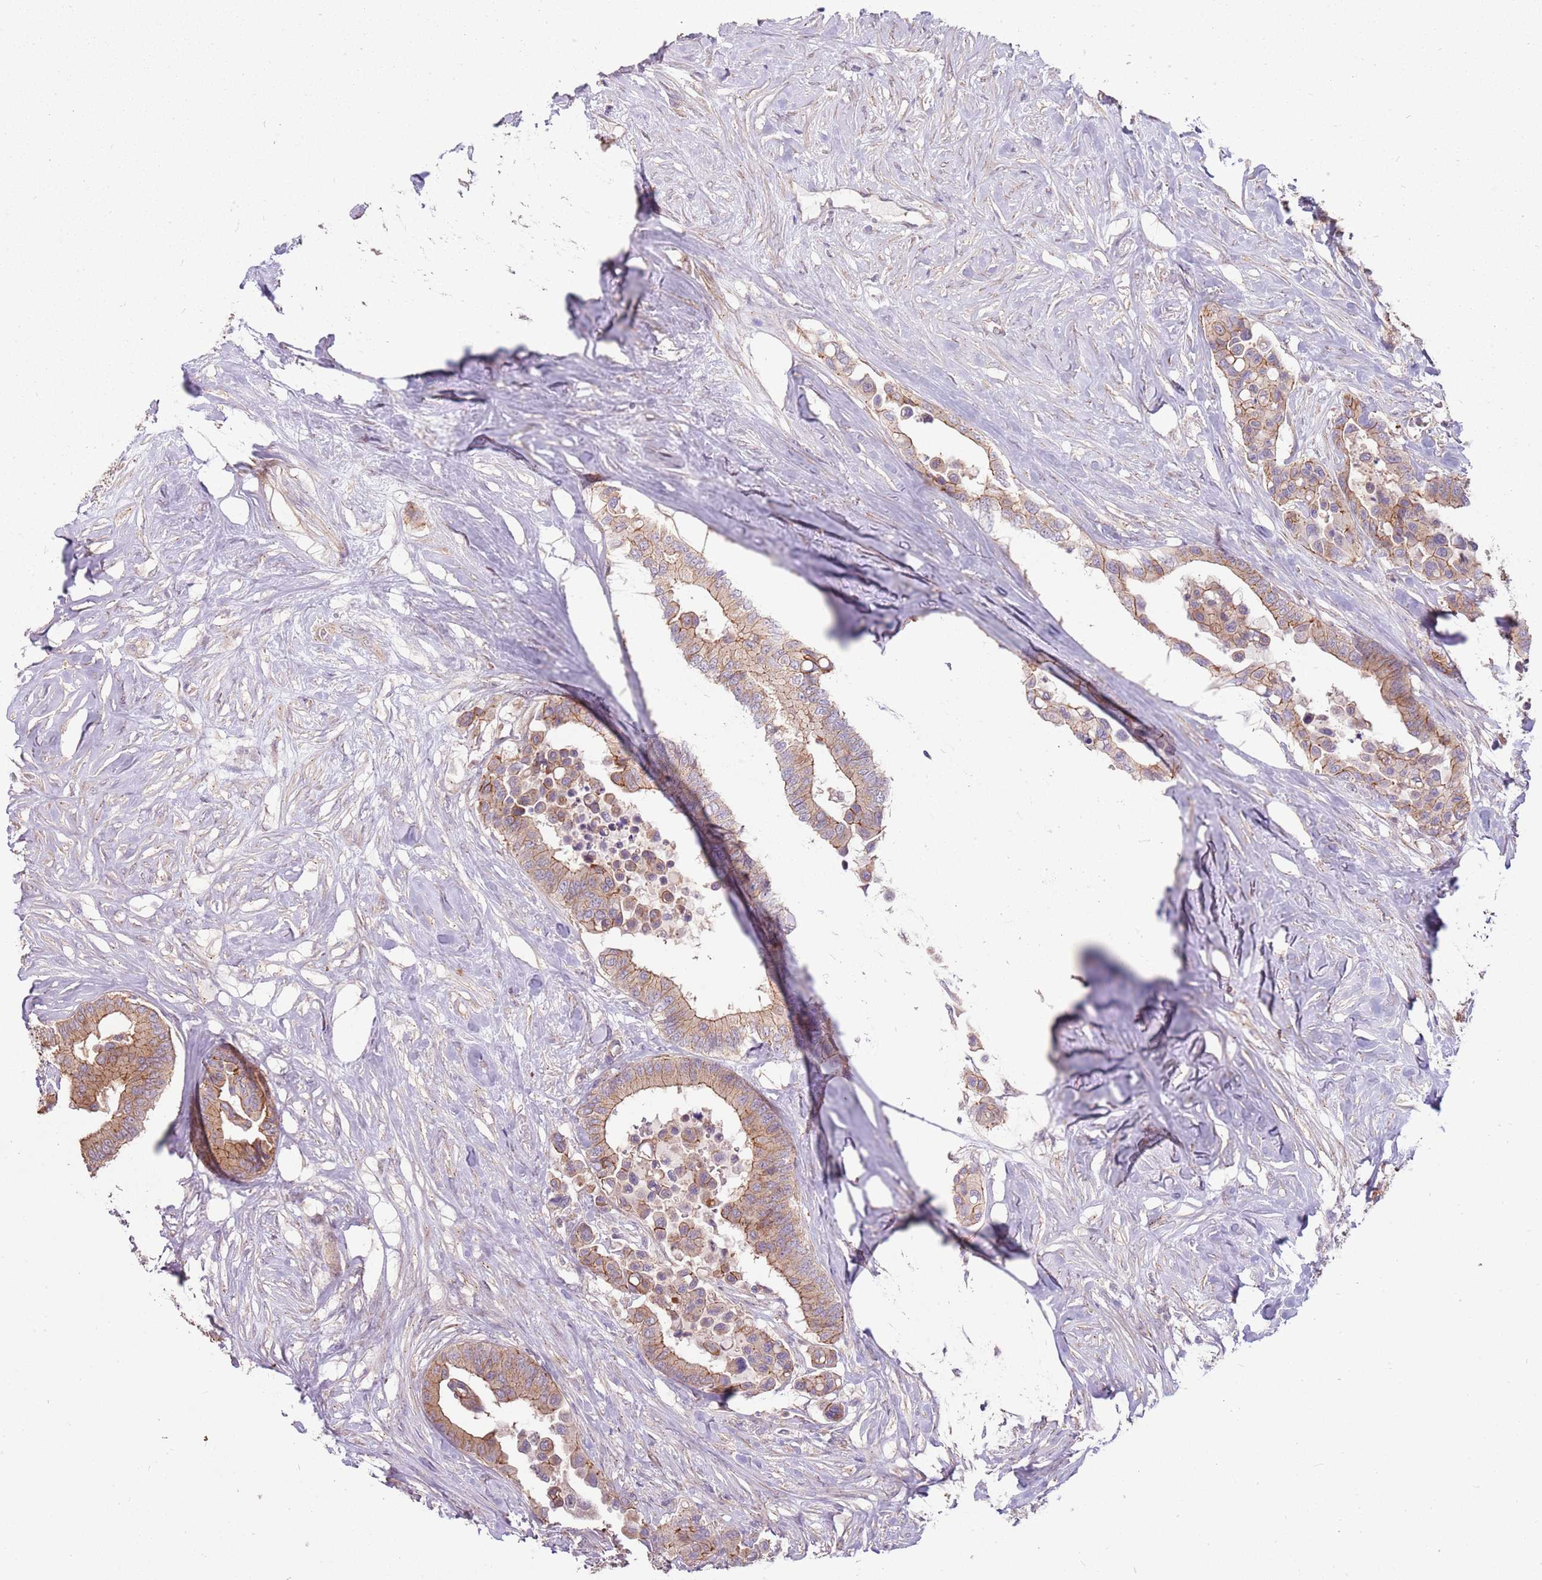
{"staining": {"intensity": "moderate", "quantity": ">75%", "location": "cytoplasmic/membranous"}, "tissue": "colorectal cancer", "cell_type": "Tumor cells", "image_type": "cancer", "snomed": [{"axis": "morphology", "description": "Normal tissue, NOS"}, {"axis": "morphology", "description": "Adenocarcinoma, NOS"}, {"axis": "topography", "description": "Colon"}], "caption": "Colorectal cancer (adenocarcinoma) stained with IHC exhibits moderate cytoplasmic/membranous staining in approximately >75% of tumor cells.", "gene": "SPATA31D1", "patient": {"sex": "male", "age": 82}}